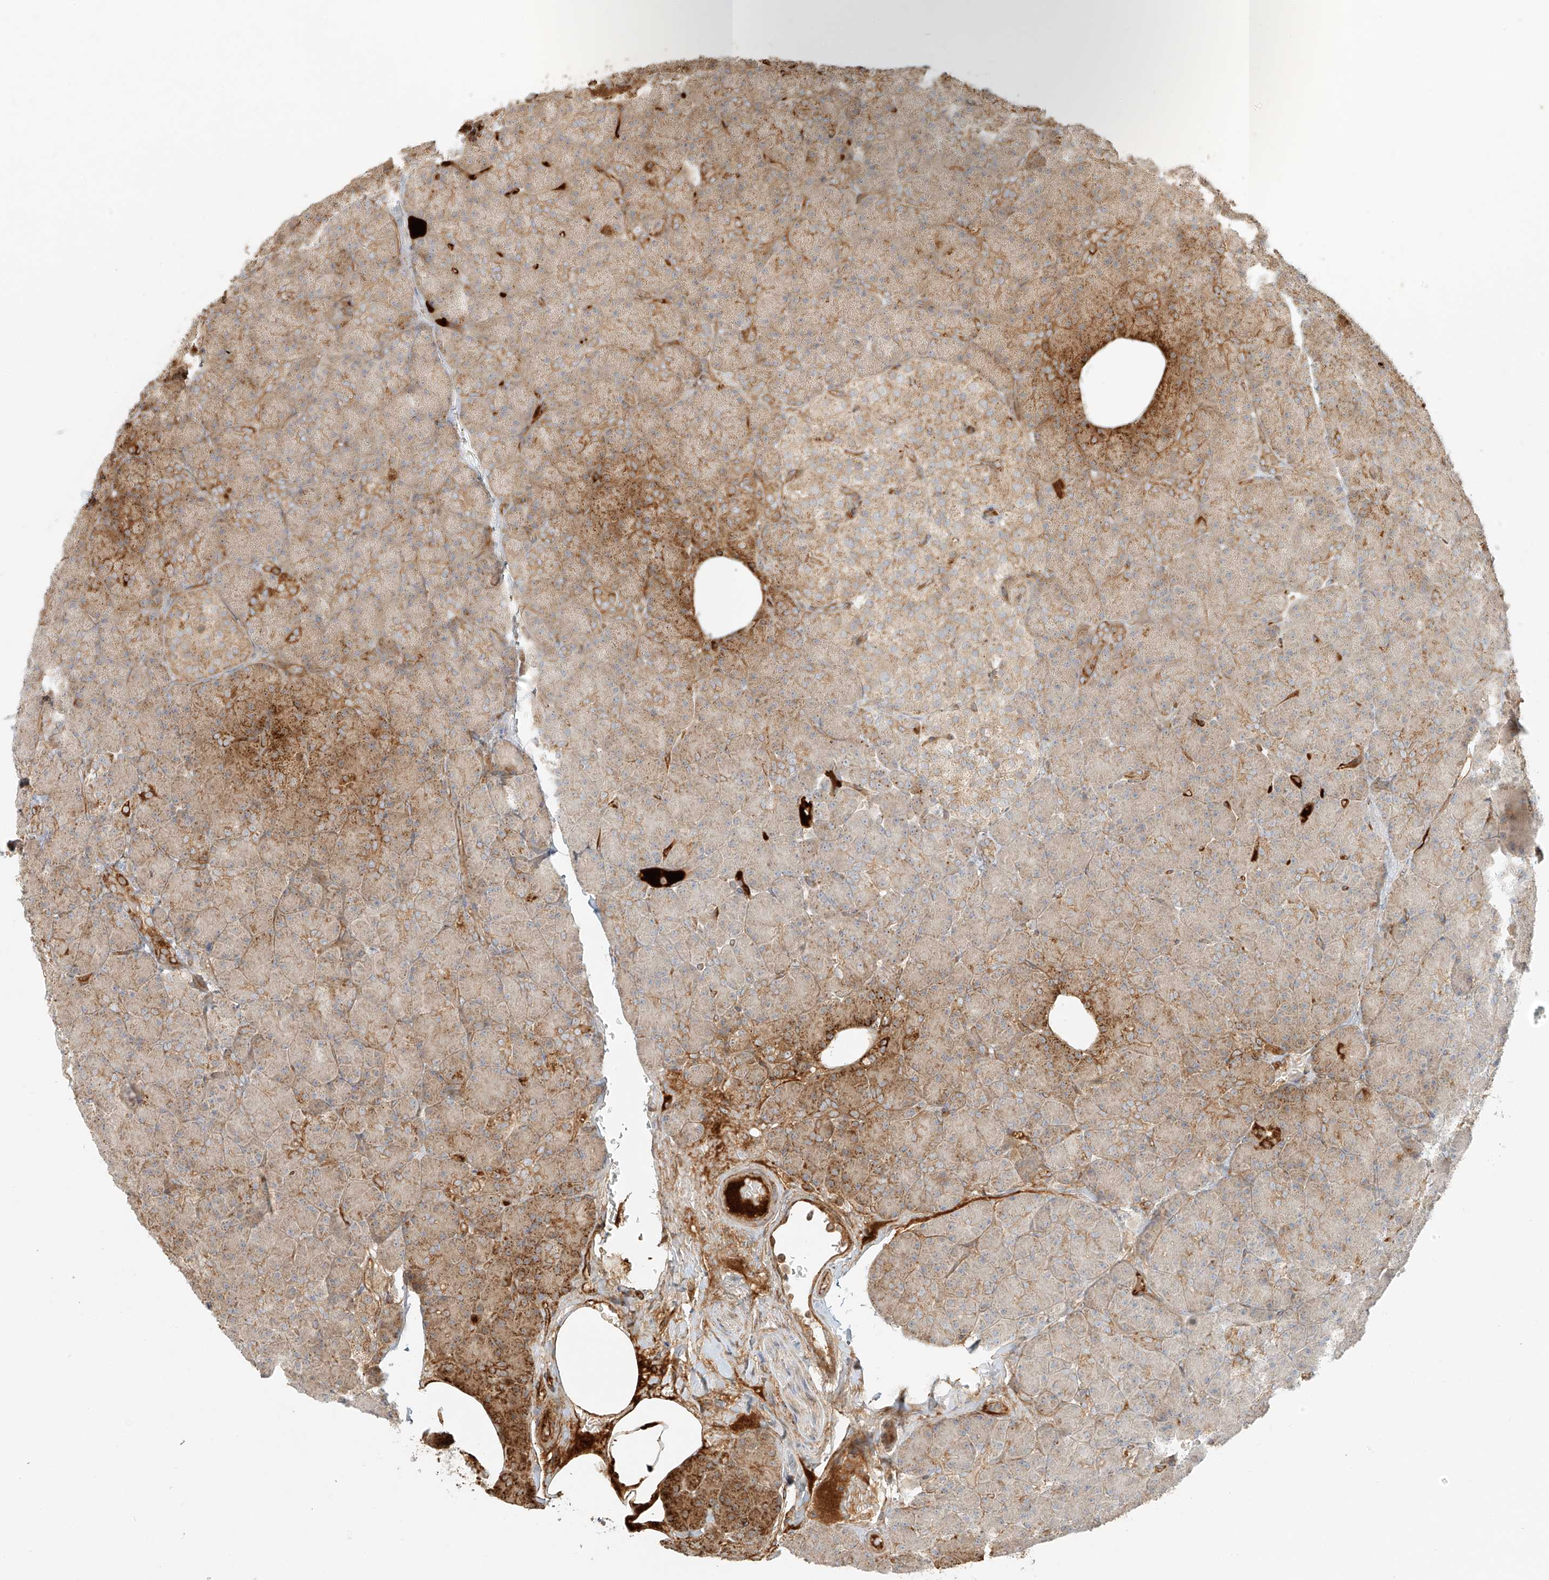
{"staining": {"intensity": "moderate", "quantity": "25%-75%", "location": "cytoplasmic/membranous"}, "tissue": "pancreas", "cell_type": "Exocrine glandular cells", "image_type": "normal", "snomed": [{"axis": "morphology", "description": "Normal tissue, NOS"}, {"axis": "topography", "description": "Pancreas"}], "caption": "IHC of benign human pancreas reveals medium levels of moderate cytoplasmic/membranous staining in approximately 25%-75% of exocrine glandular cells.", "gene": "MIPEP", "patient": {"sex": "female", "age": 43}}